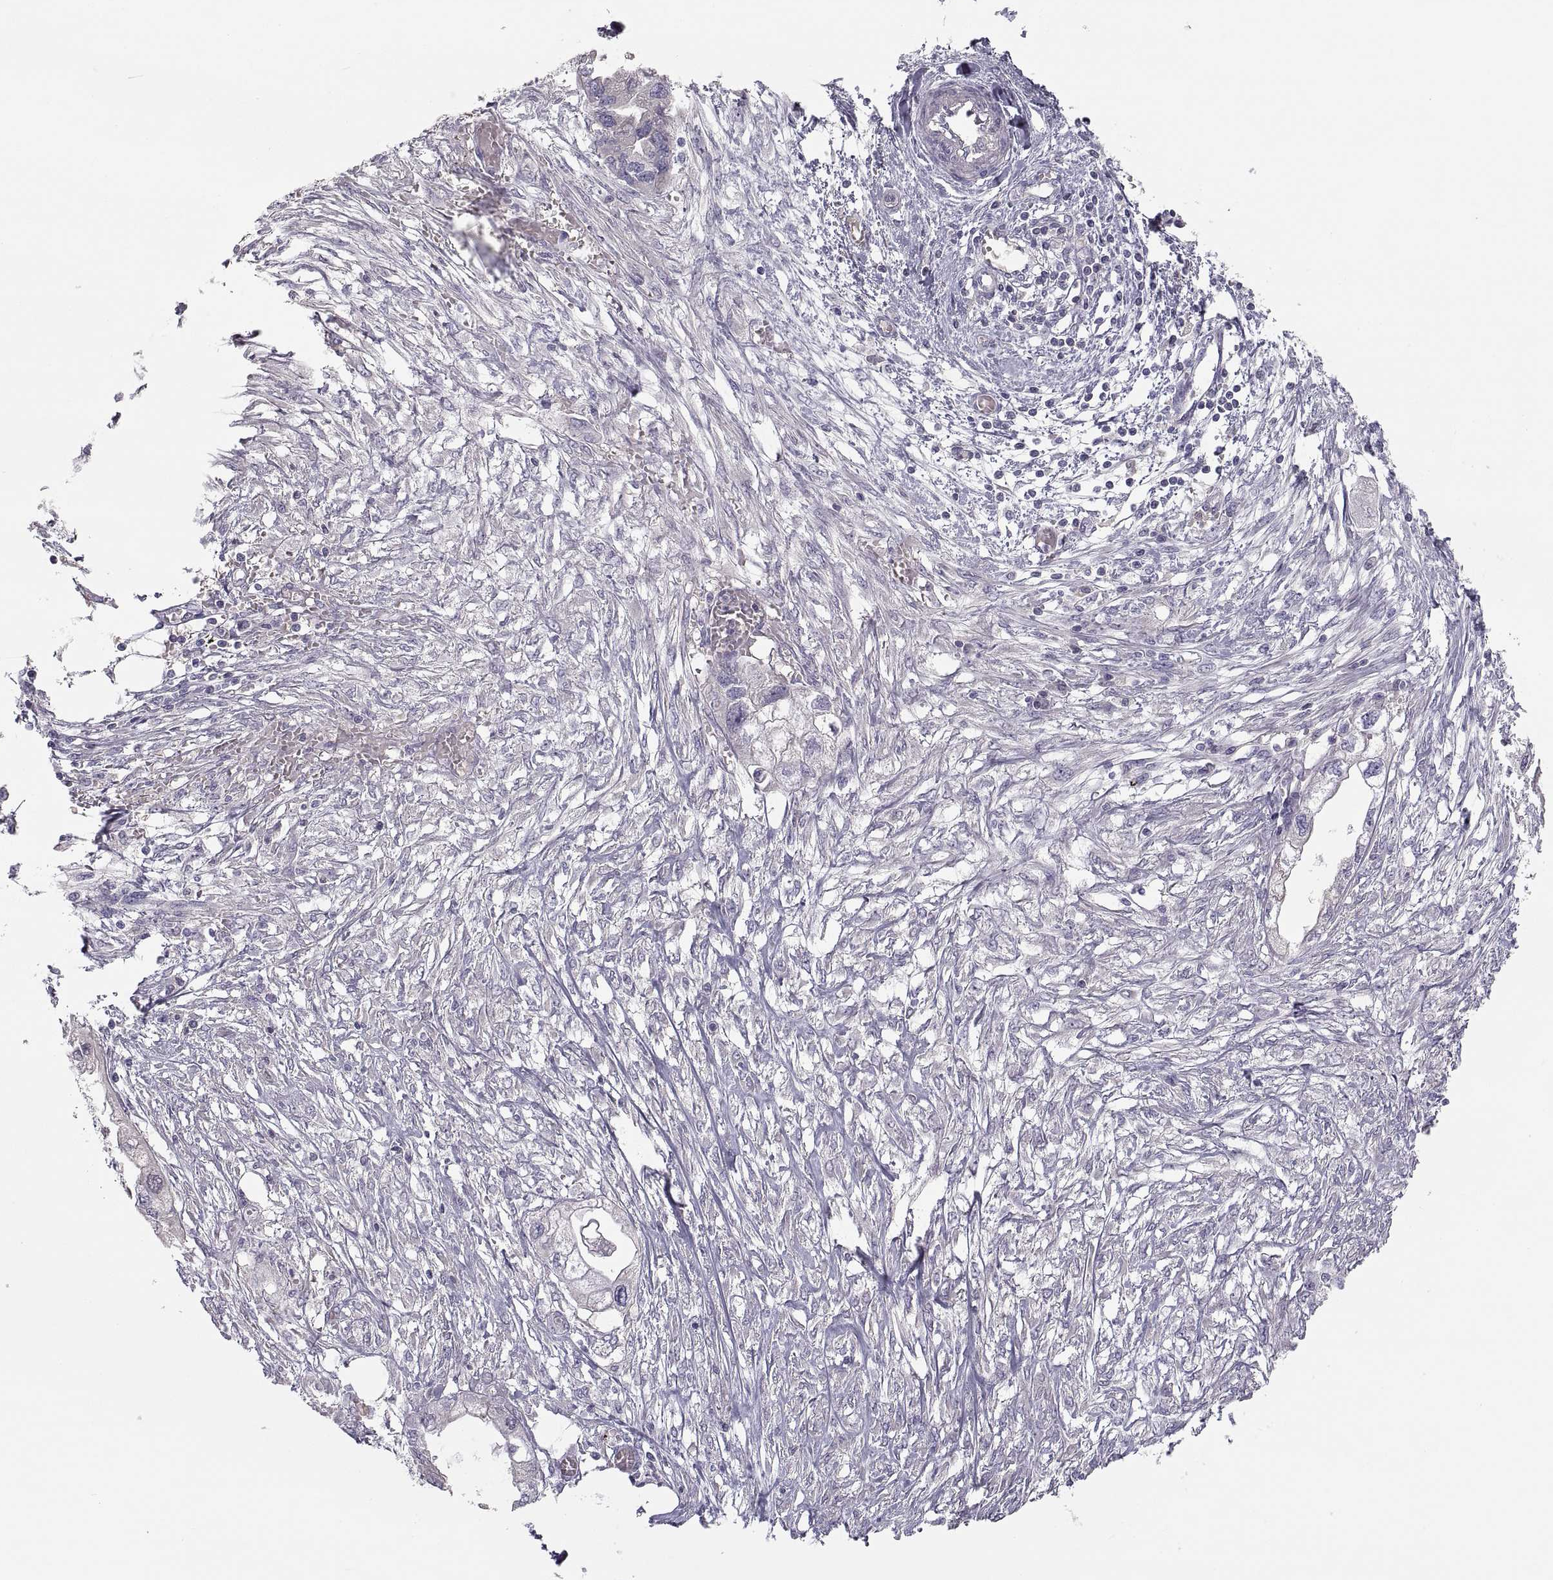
{"staining": {"intensity": "negative", "quantity": "none", "location": "none"}, "tissue": "endometrial cancer", "cell_type": "Tumor cells", "image_type": "cancer", "snomed": [{"axis": "morphology", "description": "Adenocarcinoma, NOS"}, {"axis": "morphology", "description": "Adenocarcinoma, metastatic, NOS"}, {"axis": "topography", "description": "Adipose tissue"}, {"axis": "topography", "description": "Endometrium"}], "caption": "Tumor cells are negative for brown protein staining in endometrial cancer (metastatic adenocarcinoma).", "gene": "MAGEB2", "patient": {"sex": "female", "age": 67}}